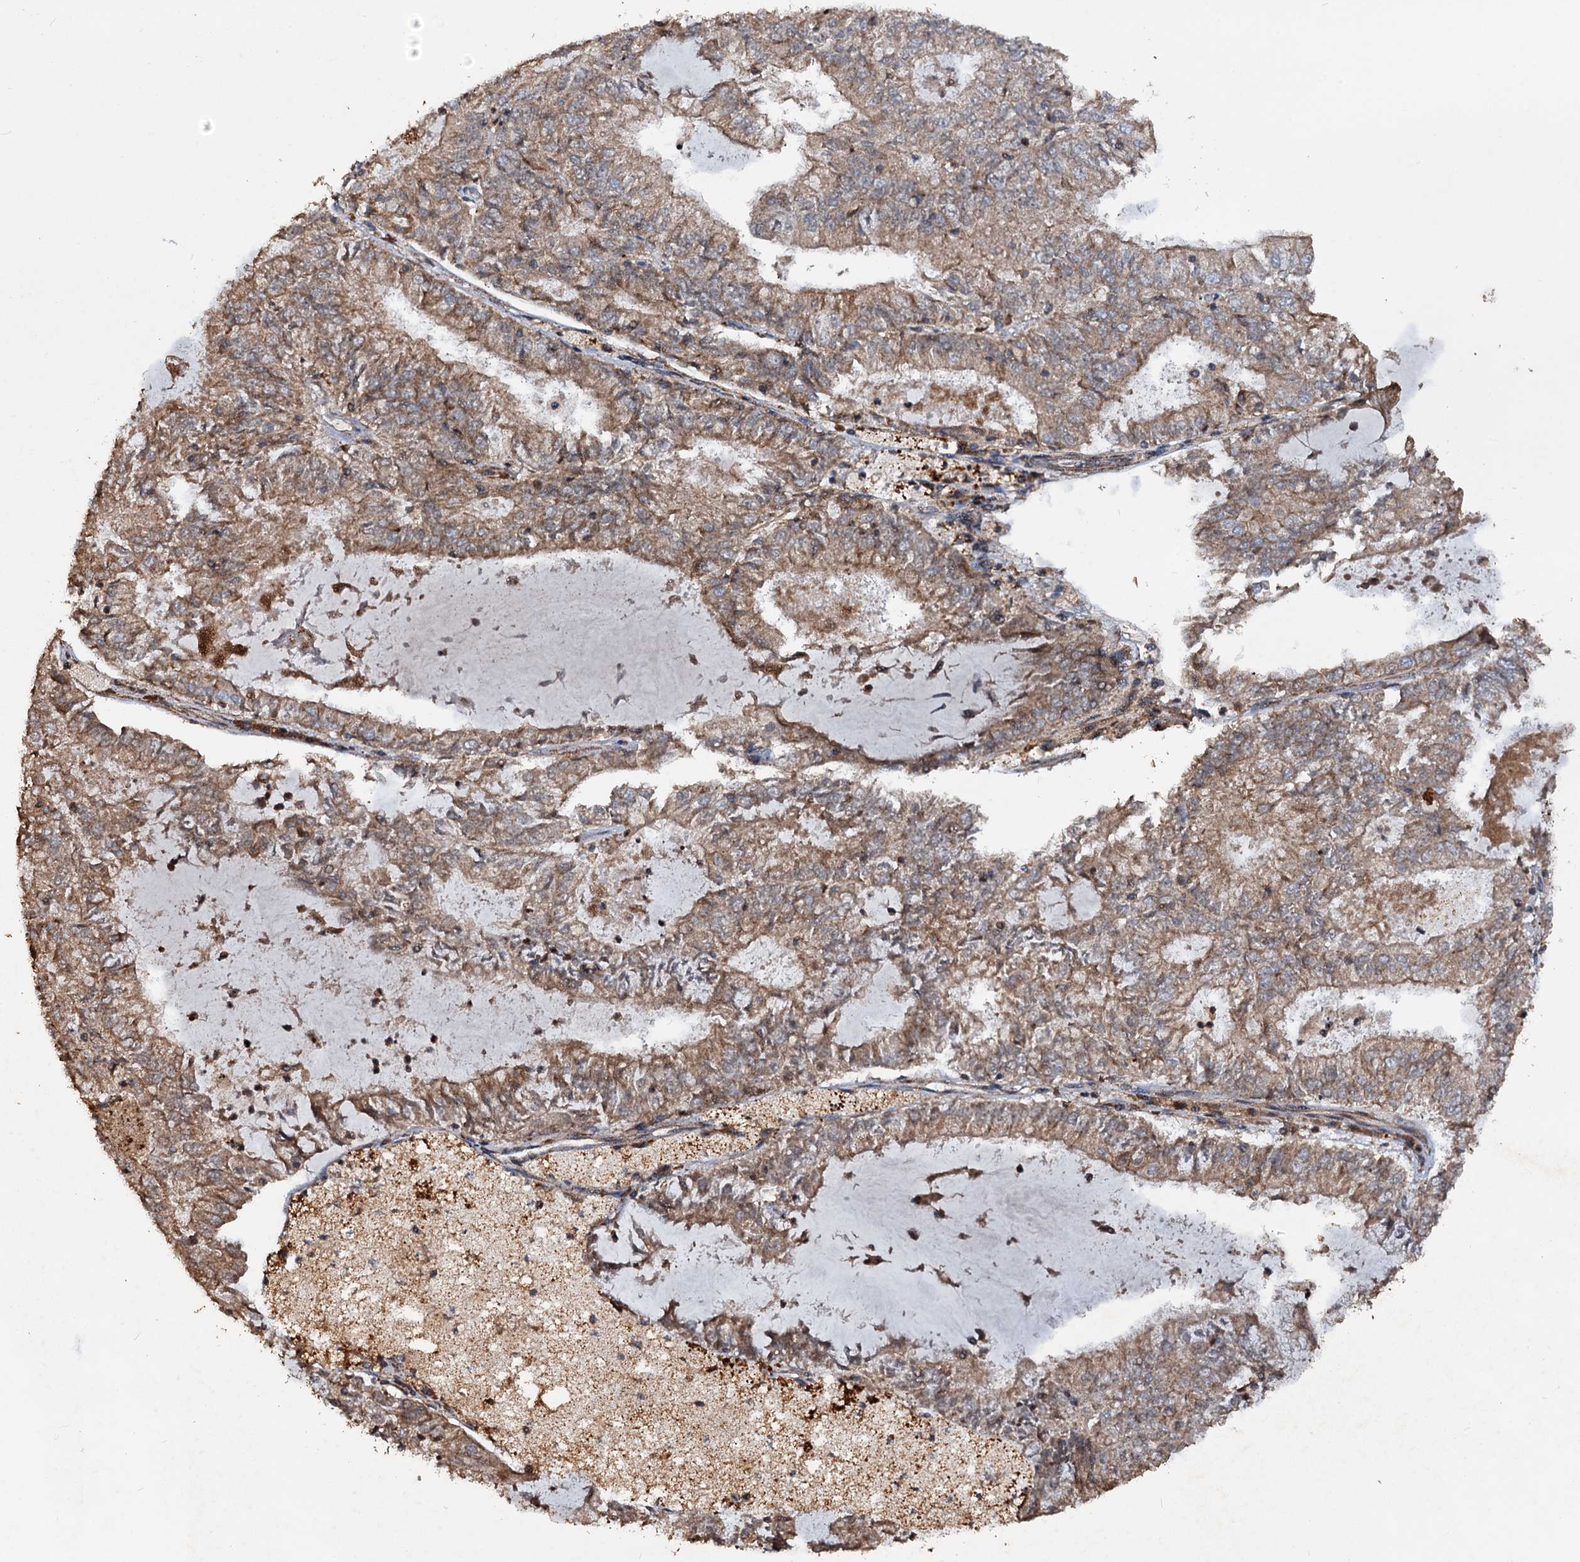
{"staining": {"intensity": "weak", "quantity": ">75%", "location": "cytoplasmic/membranous"}, "tissue": "endometrial cancer", "cell_type": "Tumor cells", "image_type": "cancer", "snomed": [{"axis": "morphology", "description": "Adenocarcinoma, NOS"}, {"axis": "topography", "description": "Endometrium"}], "caption": "Protein expression analysis of human endometrial cancer reveals weak cytoplasmic/membranous positivity in about >75% of tumor cells. Immunohistochemistry stains the protein in brown and the nuclei are stained blue.", "gene": "NOTCH2NLA", "patient": {"sex": "female", "age": 57}}